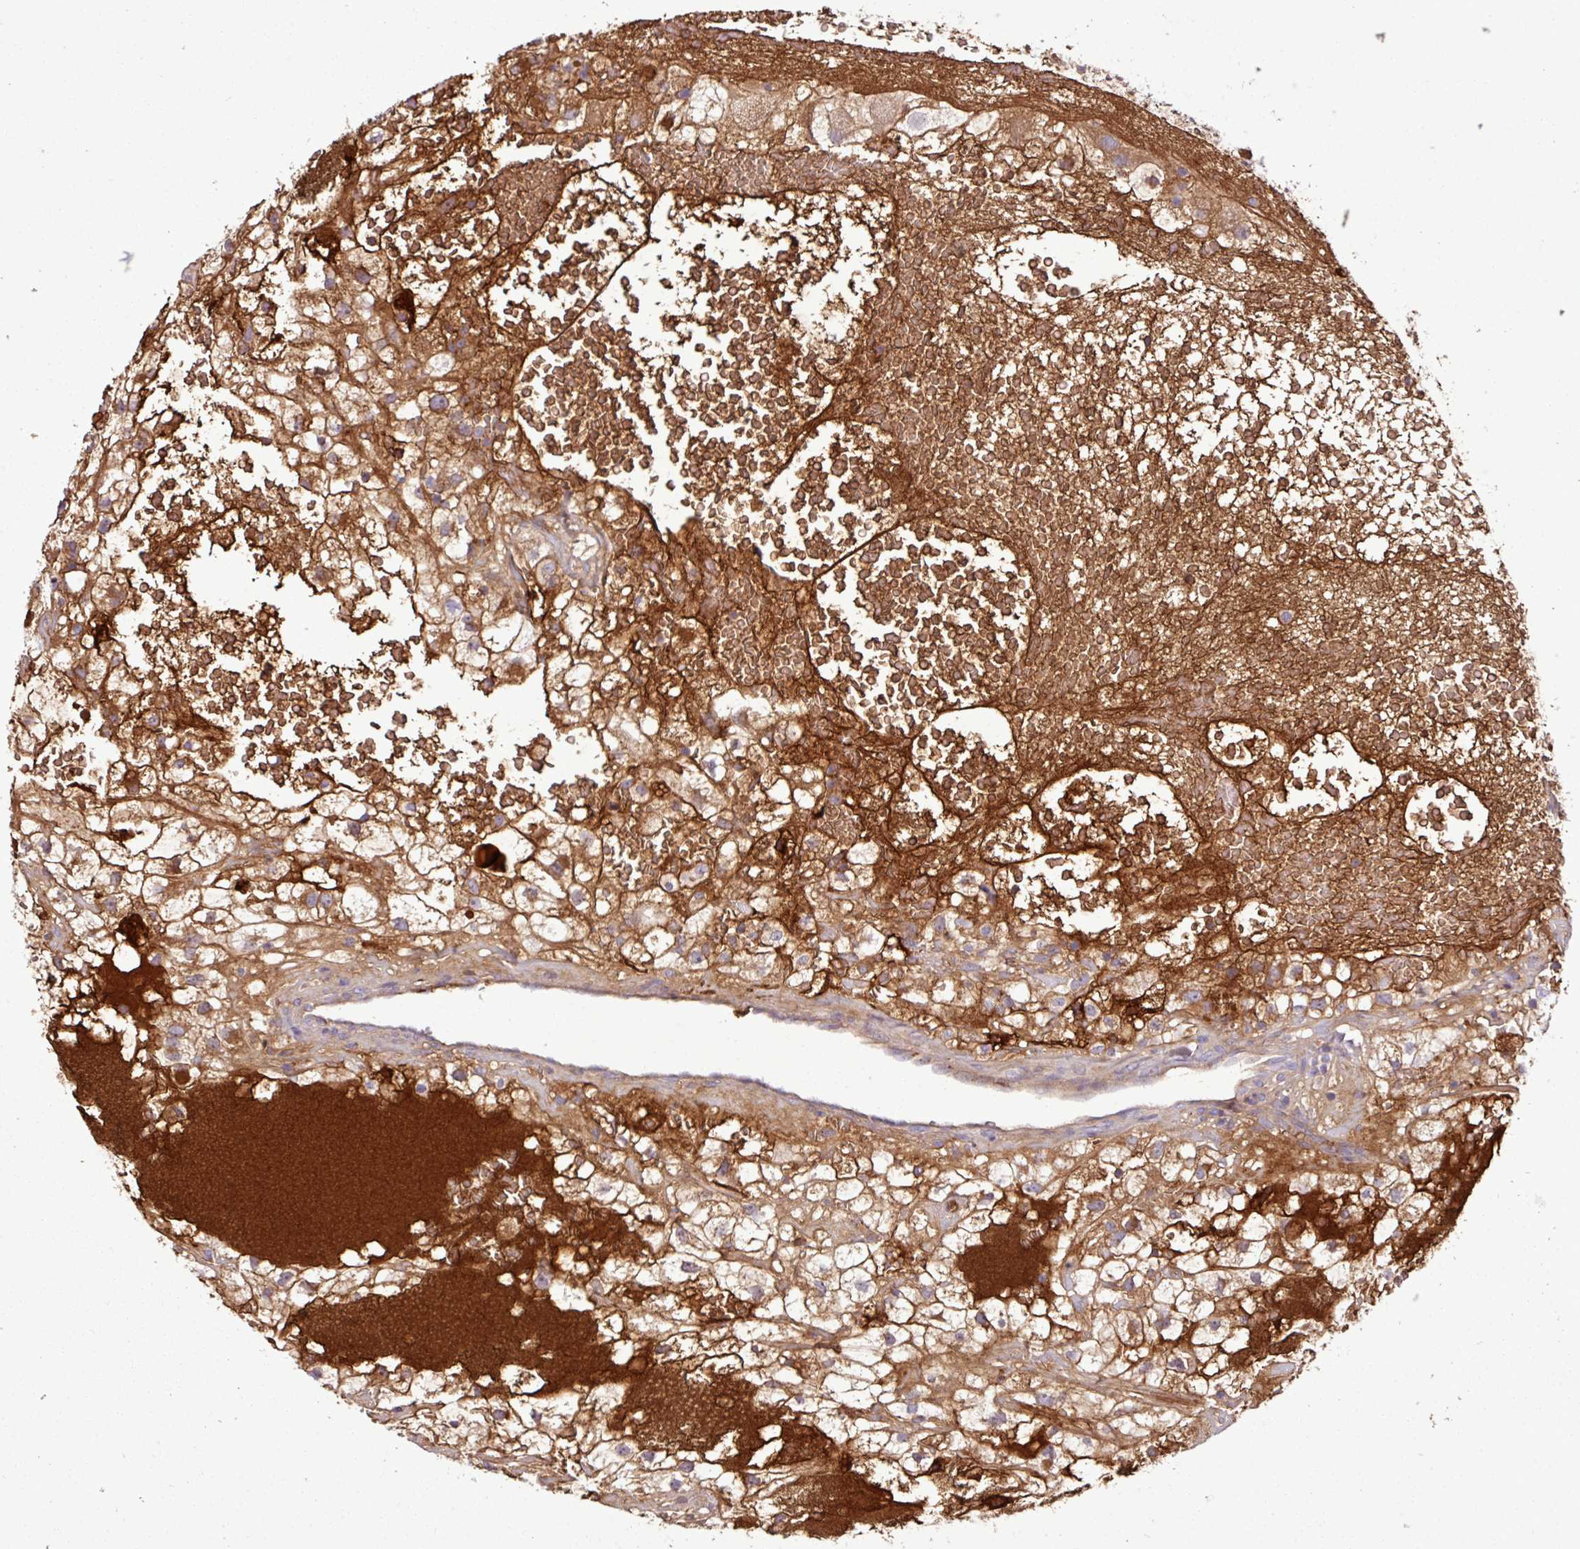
{"staining": {"intensity": "moderate", "quantity": ">75%", "location": "cytoplasmic/membranous"}, "tissue": "renal cancer", "cell_type": "Tumor cells", "image_type": "cancer", "snomed": [{"axis": "morphology", "description": "Adenocarcinoma, NOS"}, {"axis": "topography", "description": "Kidney"}], "caption": "Immunohistochemistry (IHC) (DAB) staining of human renal cancer (adenocarcinoma) displays moderate cytoplasmic/membranous protein positivity in approximately >75% of tumor cells.", "gene": "C4B", "patient": {"sex": "male", "age": 59}}